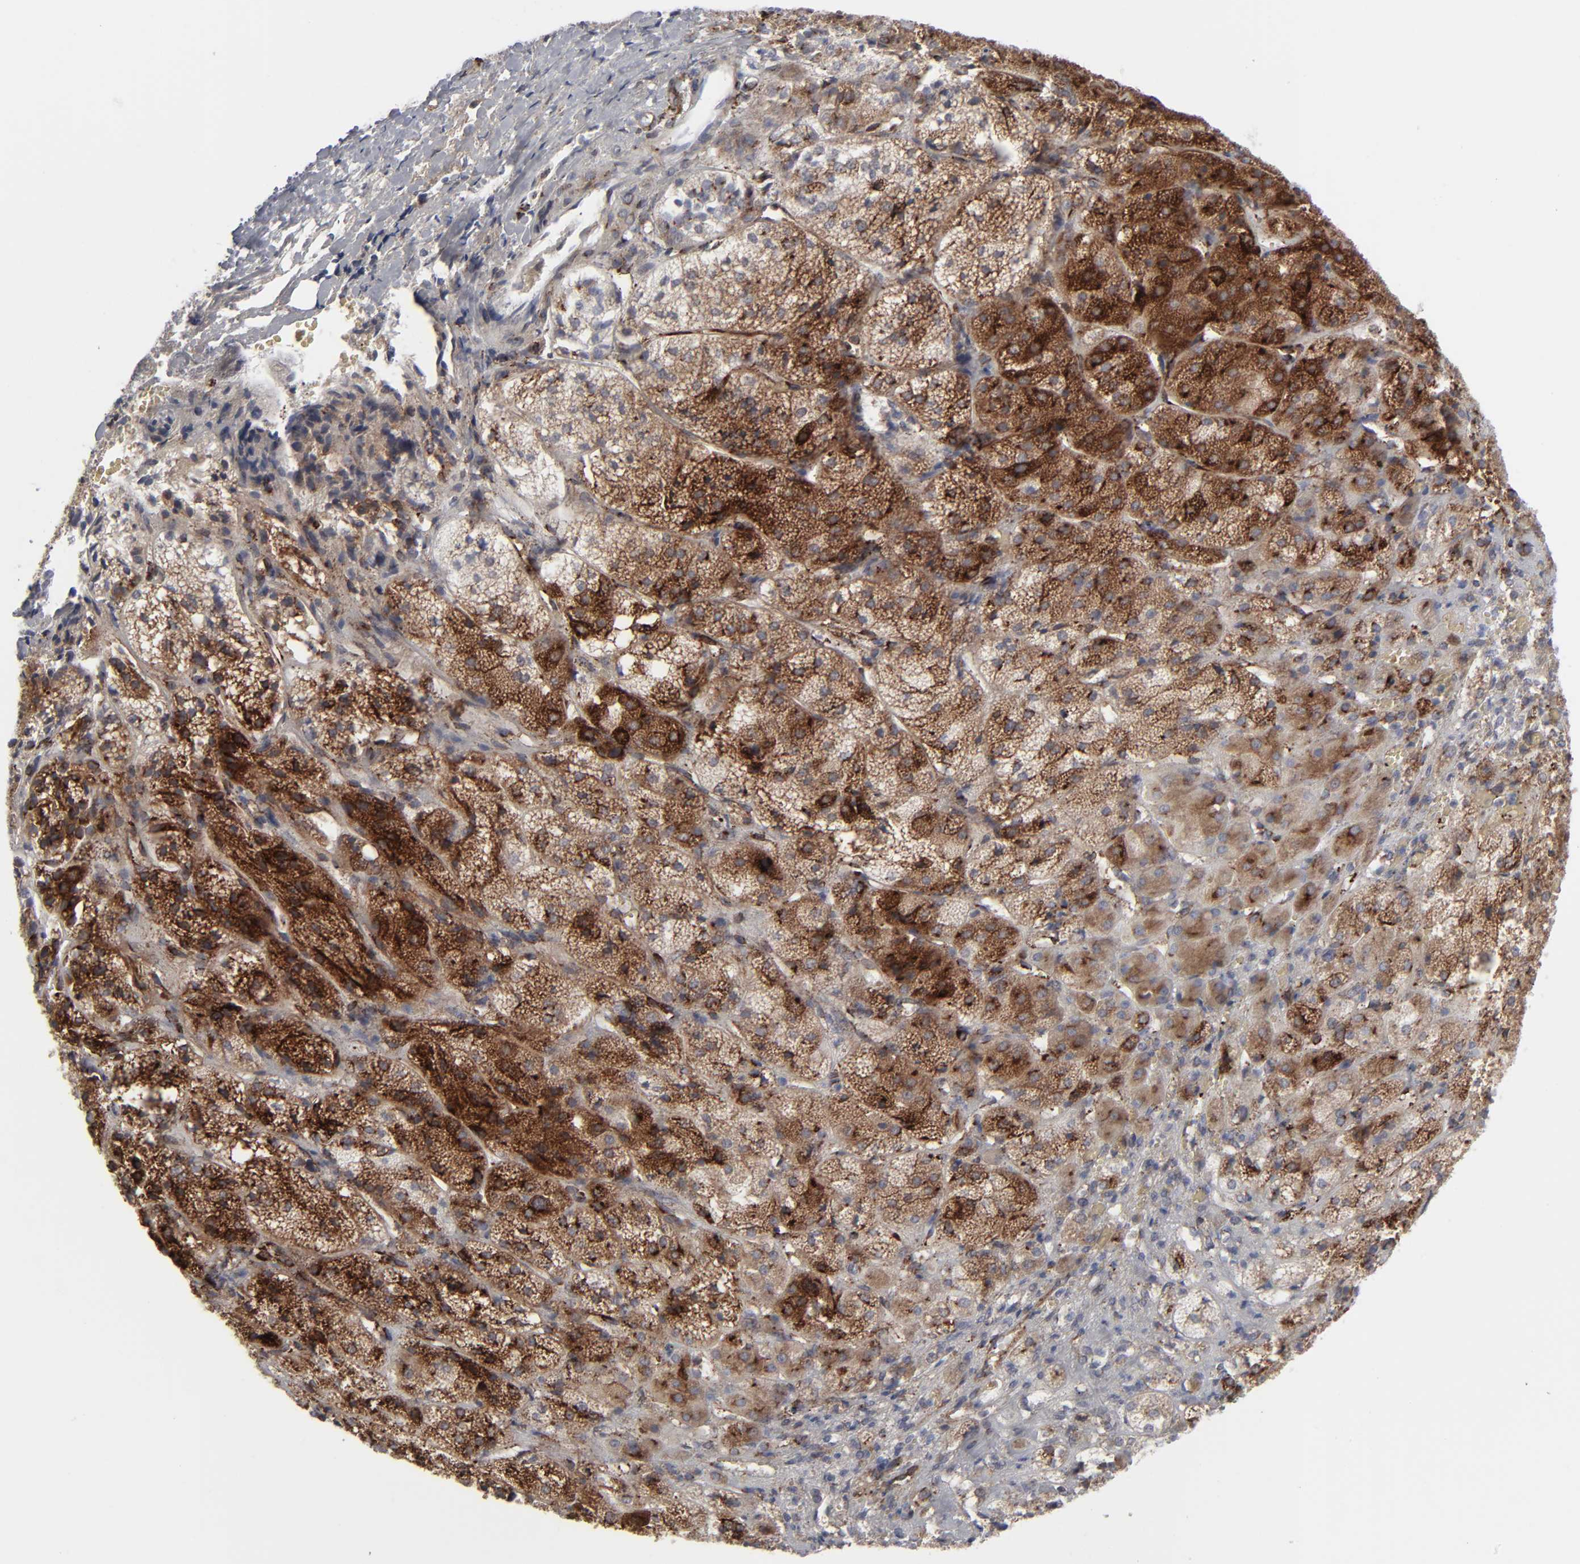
{"staining": {"intensity": "strong", "quantity": ">75%", "location": "cytoplasmic/membranous"}, "tissue": "adrenal gland", "cell_type": "Glandular cells", "image_type": "normal", "snomed": [{"axis": "morphology", "description": "Normal tissue, NOS"}, {"axis": "topography", "description": "Adrenal gland"}], "caption": "Brown immunohistochemical staining in normal adrenal gland displays strong cytoplasmic/membranous staining in about >75% of glandular cells.", "gene": "SPARC", "patient": {"sex": "female", "age": 71}}